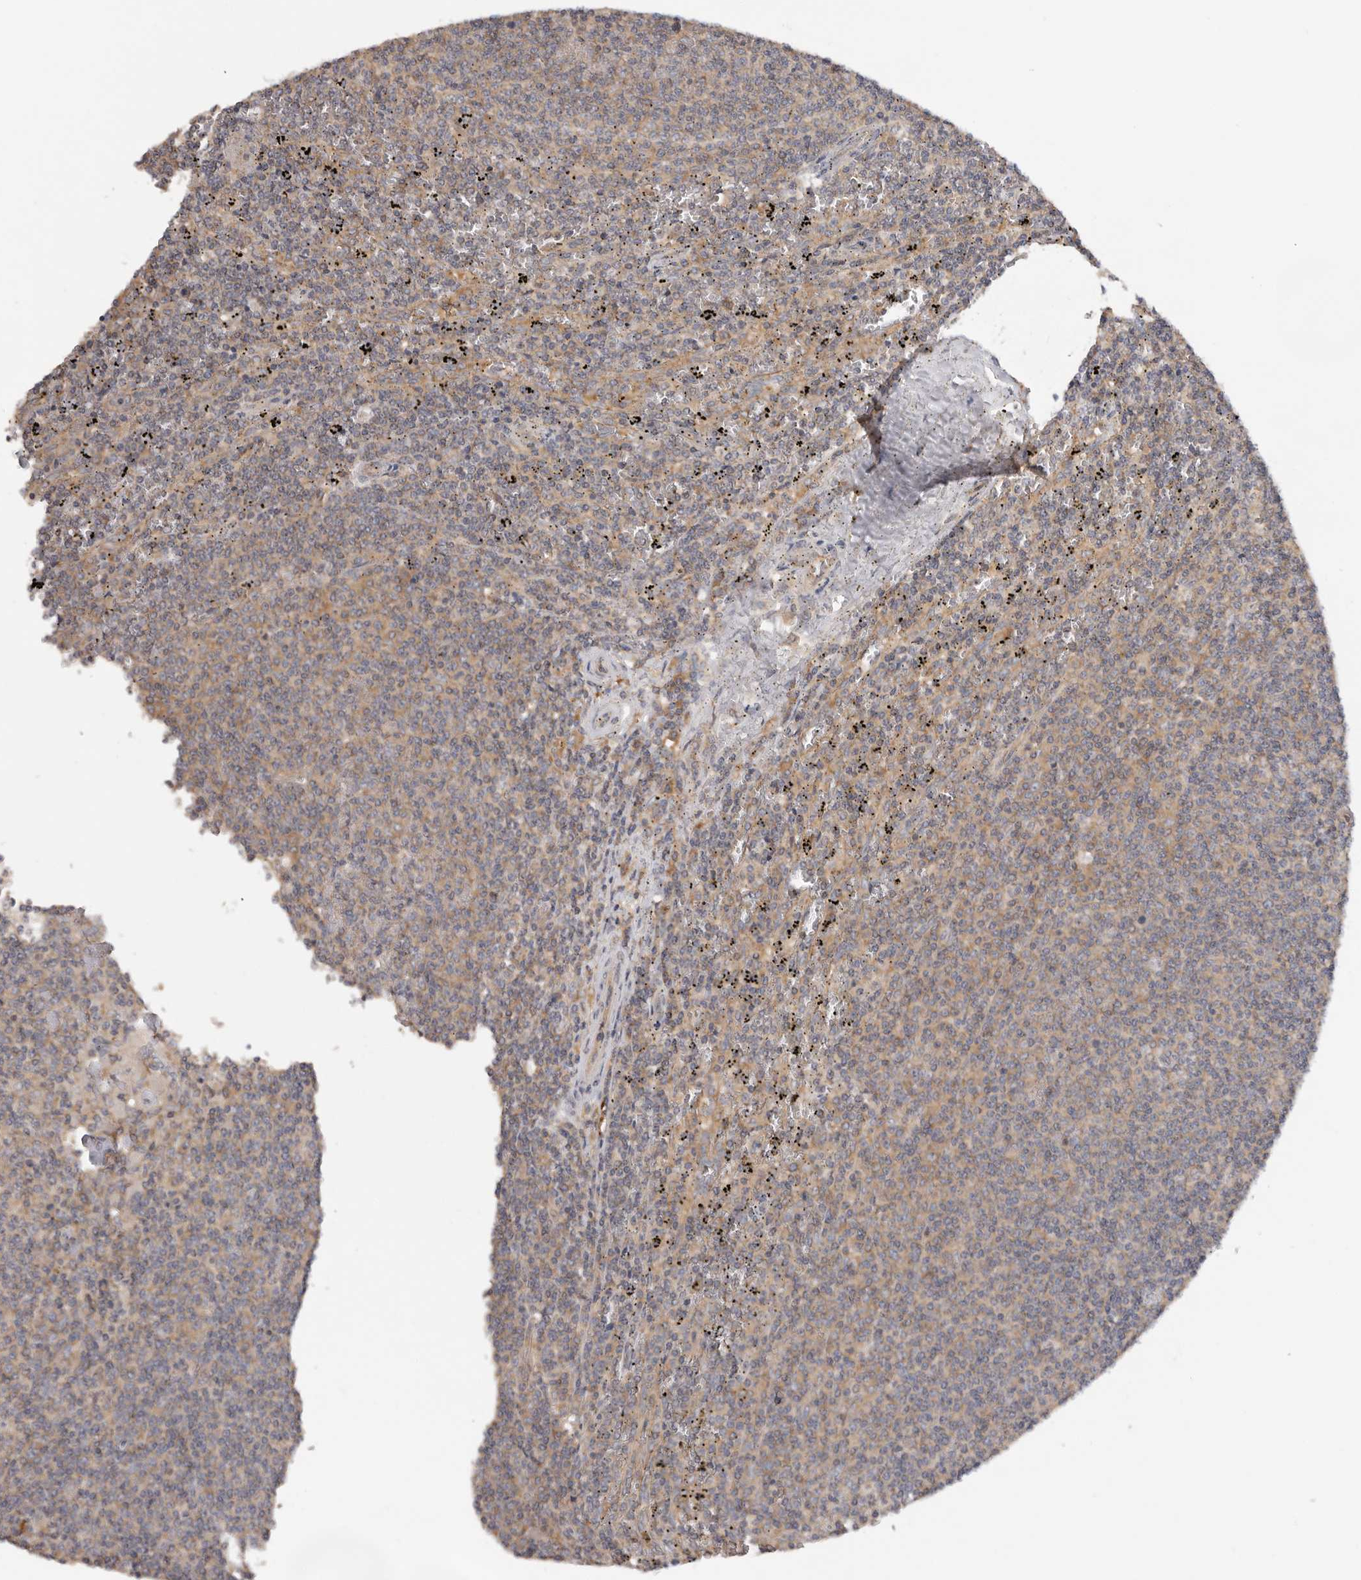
{"staining": {"intensity": "weak", "quantity": ">75%", "location": "cytoplasmic/membranous"}, "tissue": "lymphoma", "cell_type": "Tumor cells", "image_type": "cancer", "snomed": [{"axis": "morphology", "description": "Malignant lymphoma, non-Hodgkin's type, Low grade"}, {"axis": "topography", "description": "Spleen"}], "caption": "Low-grade malignant lymphoma, non-Hodgkin's type stained for a protein displays weak cytoplasmic/membranous positivity in tumor cells. The protein is shown in brown color, while the nuclei are stained blue.", "gene": "PPP1R42", "patient": {"sex": "female", "age": 50}}